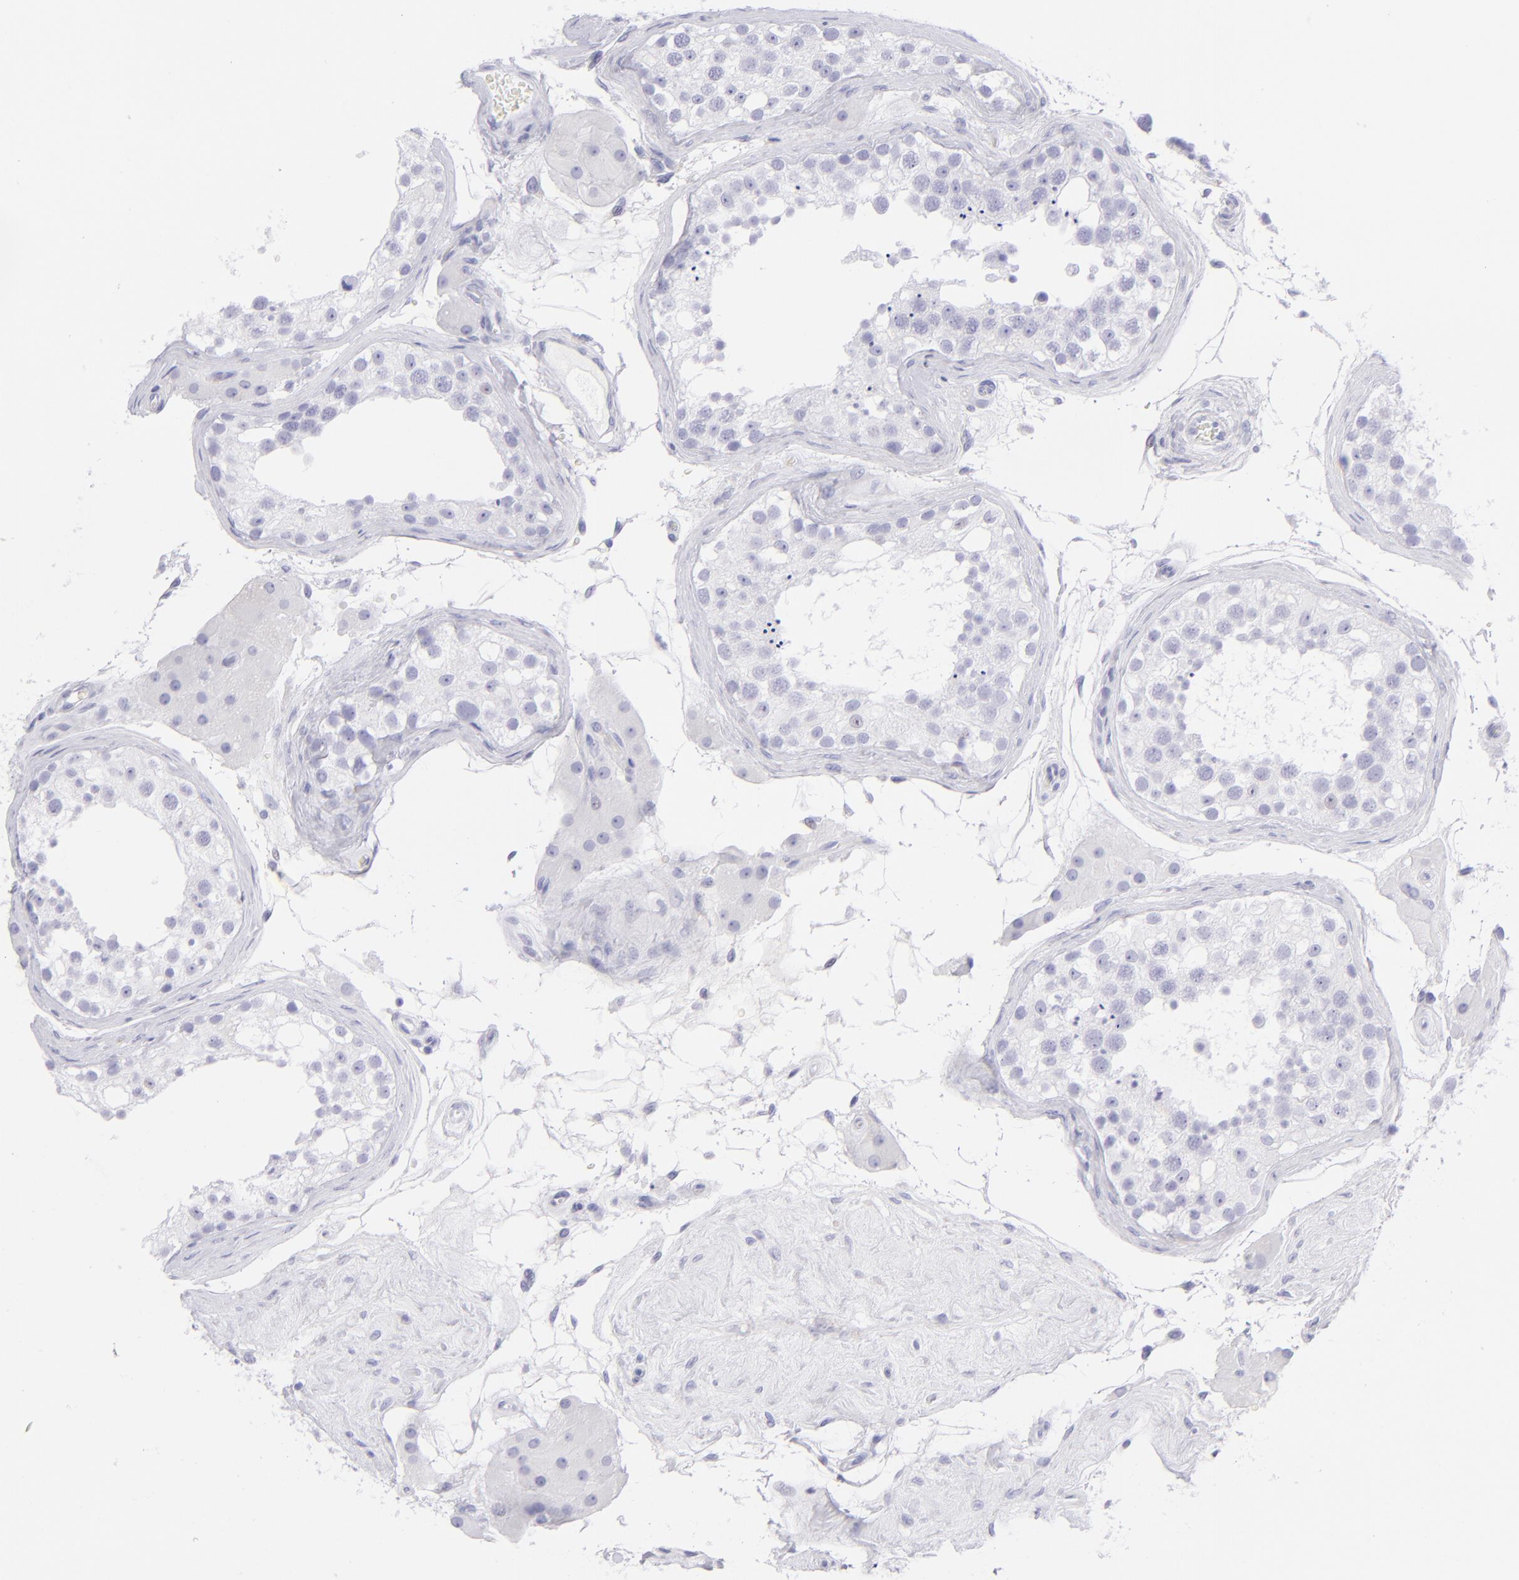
{"staining": {"intensity": "negative", "quantity": "none", "location": "none"}, "tissue": "testis", "cell_type": "Cells in seminiferous ducts", "image_type": "normal", "snomed": [{"axis": "morphology", "description": "Normal tissue, NOS"}, {"axis": "topography", "description": "Testis"}], "caption": "Normal testis was stained to show a protein in brown. There is no significant staining in cells in seminiferous ducts. Brightfield microscopy of IHC stained with DAB (brown) and hematoxylin (blue), captured at high magnification.", "gene": "CD72", "patient": {"sex": "male", "age": 68}}